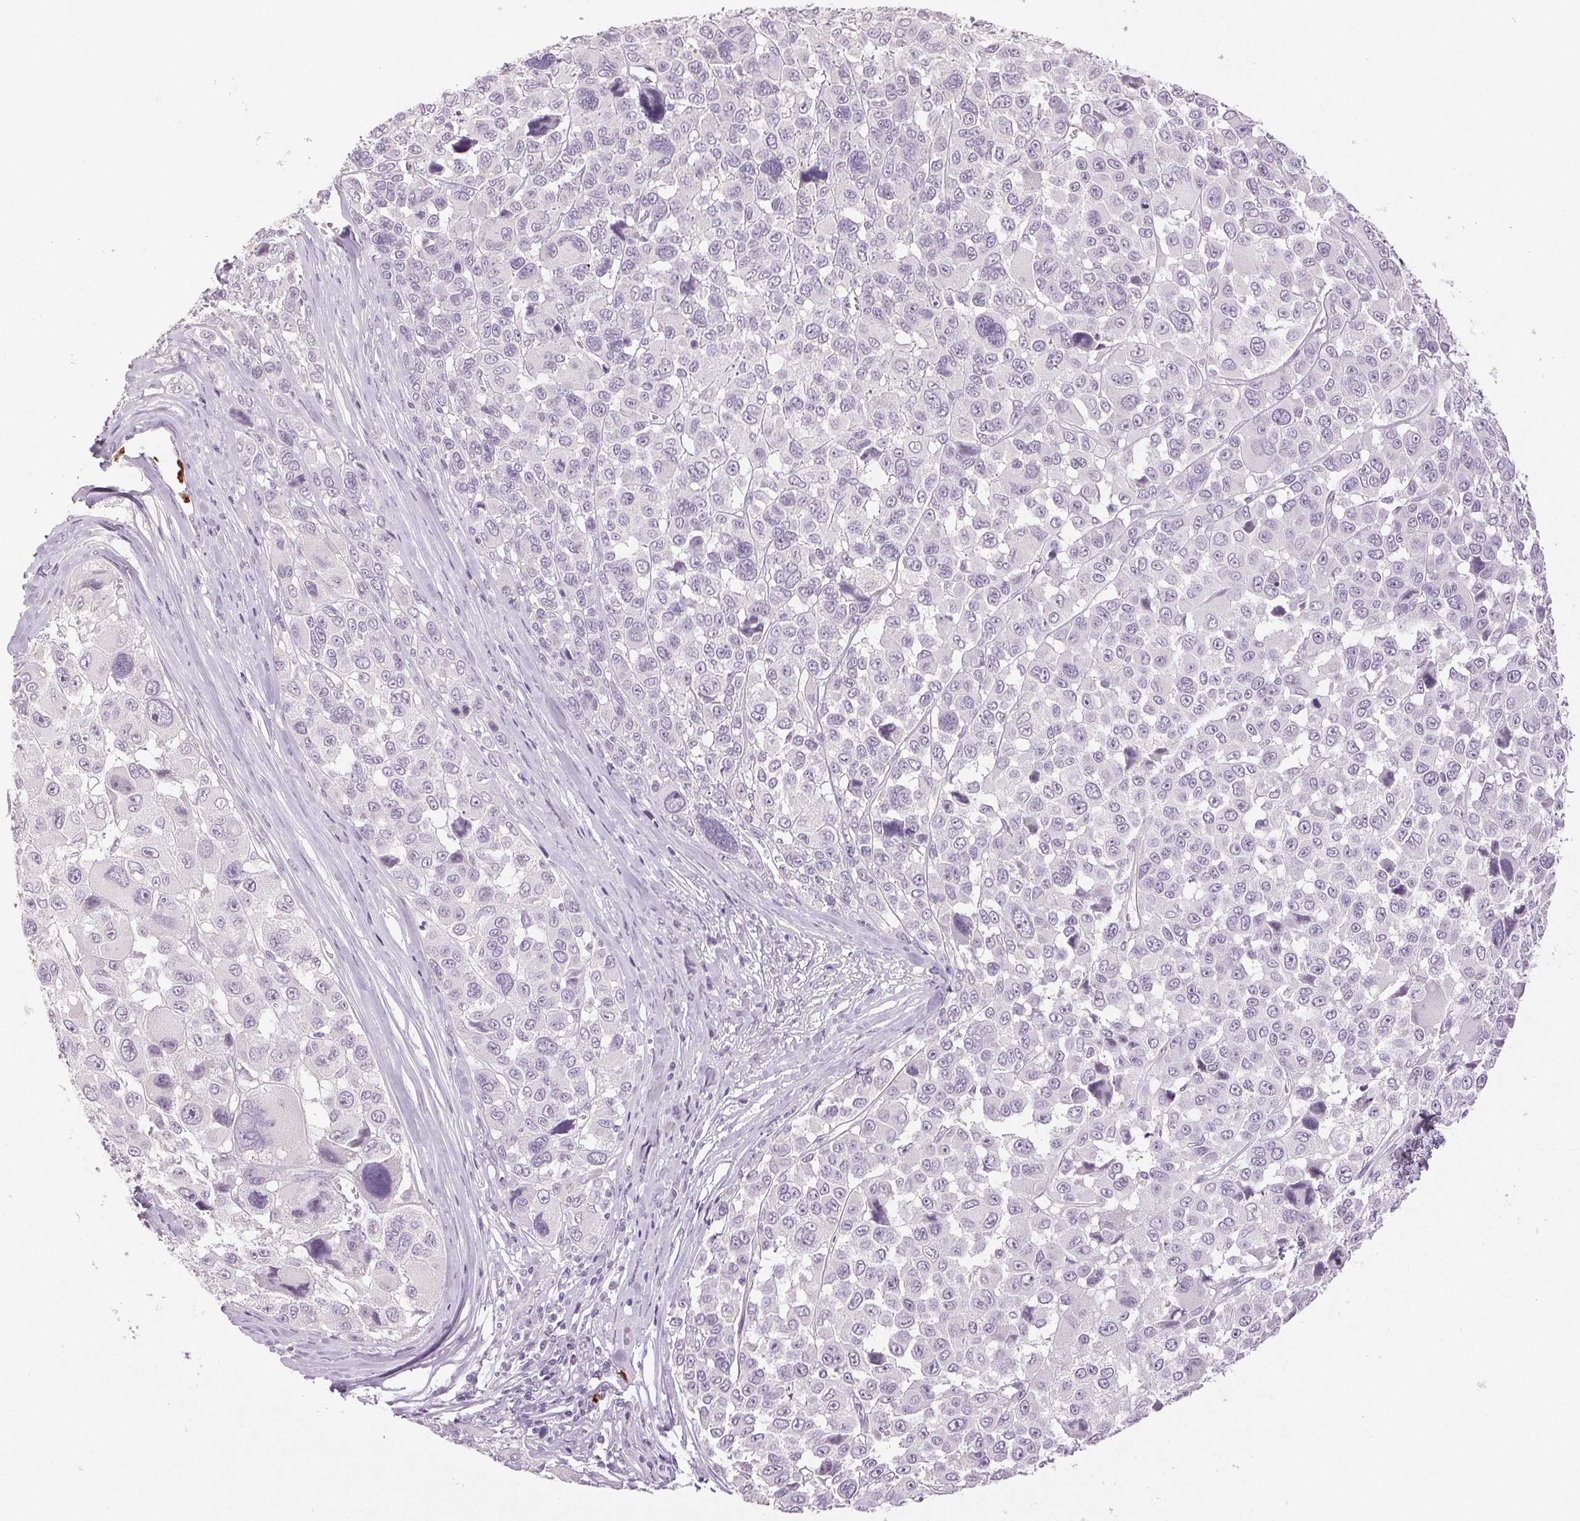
{"staining": {"intensity": "negative", "quantity": "none", "location": "none"}, "tissue": "melanoma", "cell_type": "Tumor cells", "image_type": "cancer", "snomed": [{"axis": "morphology", "description": "Malignant melanoma, NOS"}, {"axis": "topography", "description": "Skin"}], "caption": "The IHC photomicrograph has no significant expression in tumor cells of malignant melanoma tissue.", "gene": "LTF", "patient": {"sex": "female", "age": 66}}